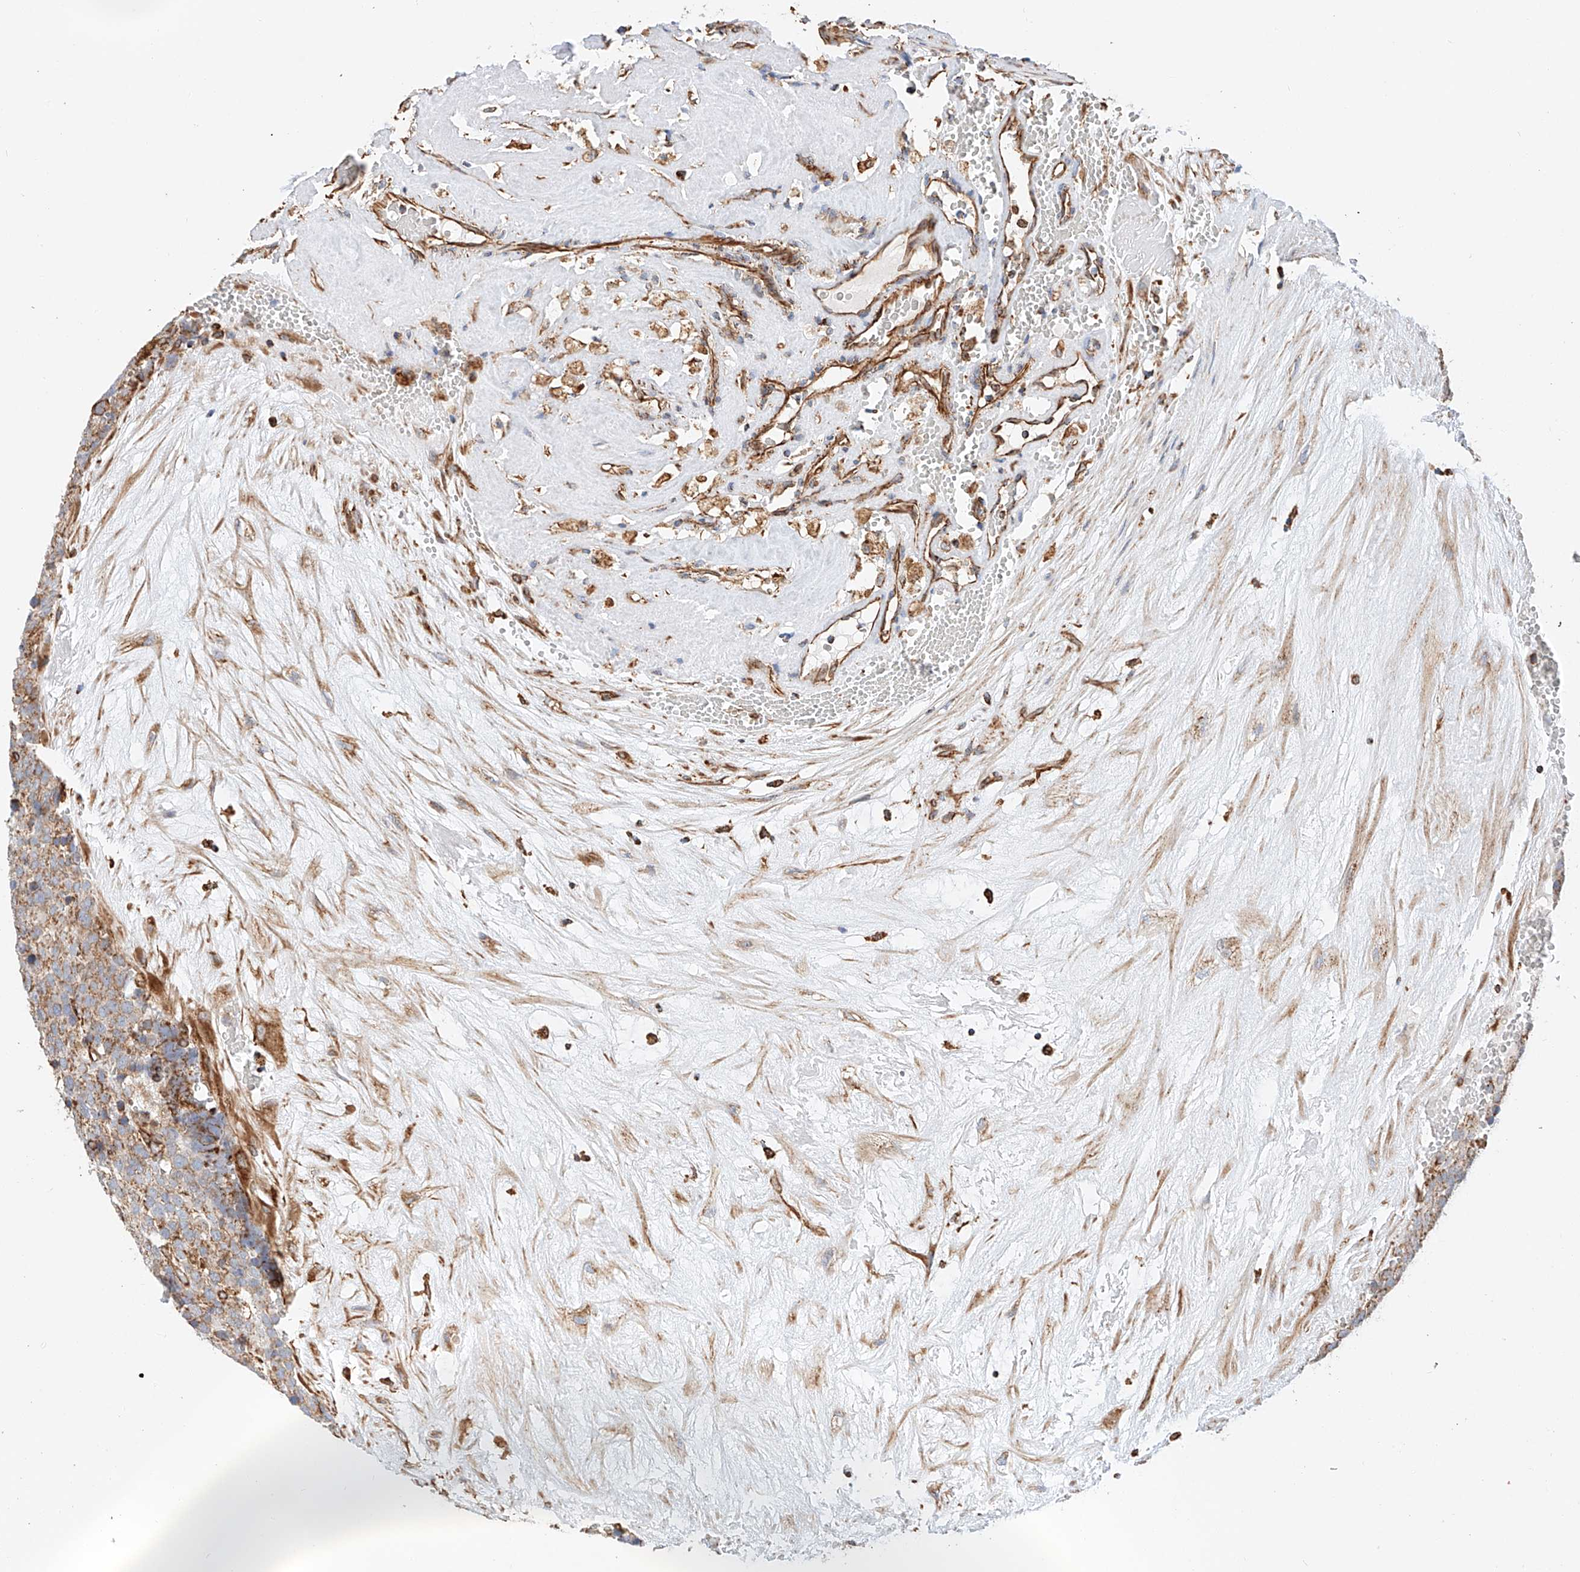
{"staining": {"intensity": "moderate", "quantity": ">75%", "location": "cytoplasmic/membranous"}, "tissue": "testis cancer", "cell_type": "Tumor cells", "image_type": "cancer", "snomed": [{"axis": "morphology", "description": "Seminoma, NOS"}, {"axis": "topography", "description": "Testis"}], "caption": "Immunohistochemical staining of human testis cancer (seminoma) shows medium levels of moderate cytoplasmic/membranous positivity in about >75% of tumor cells.", "gene": "NDUFV3", "patient": {"sex": "male", "age": 71}}